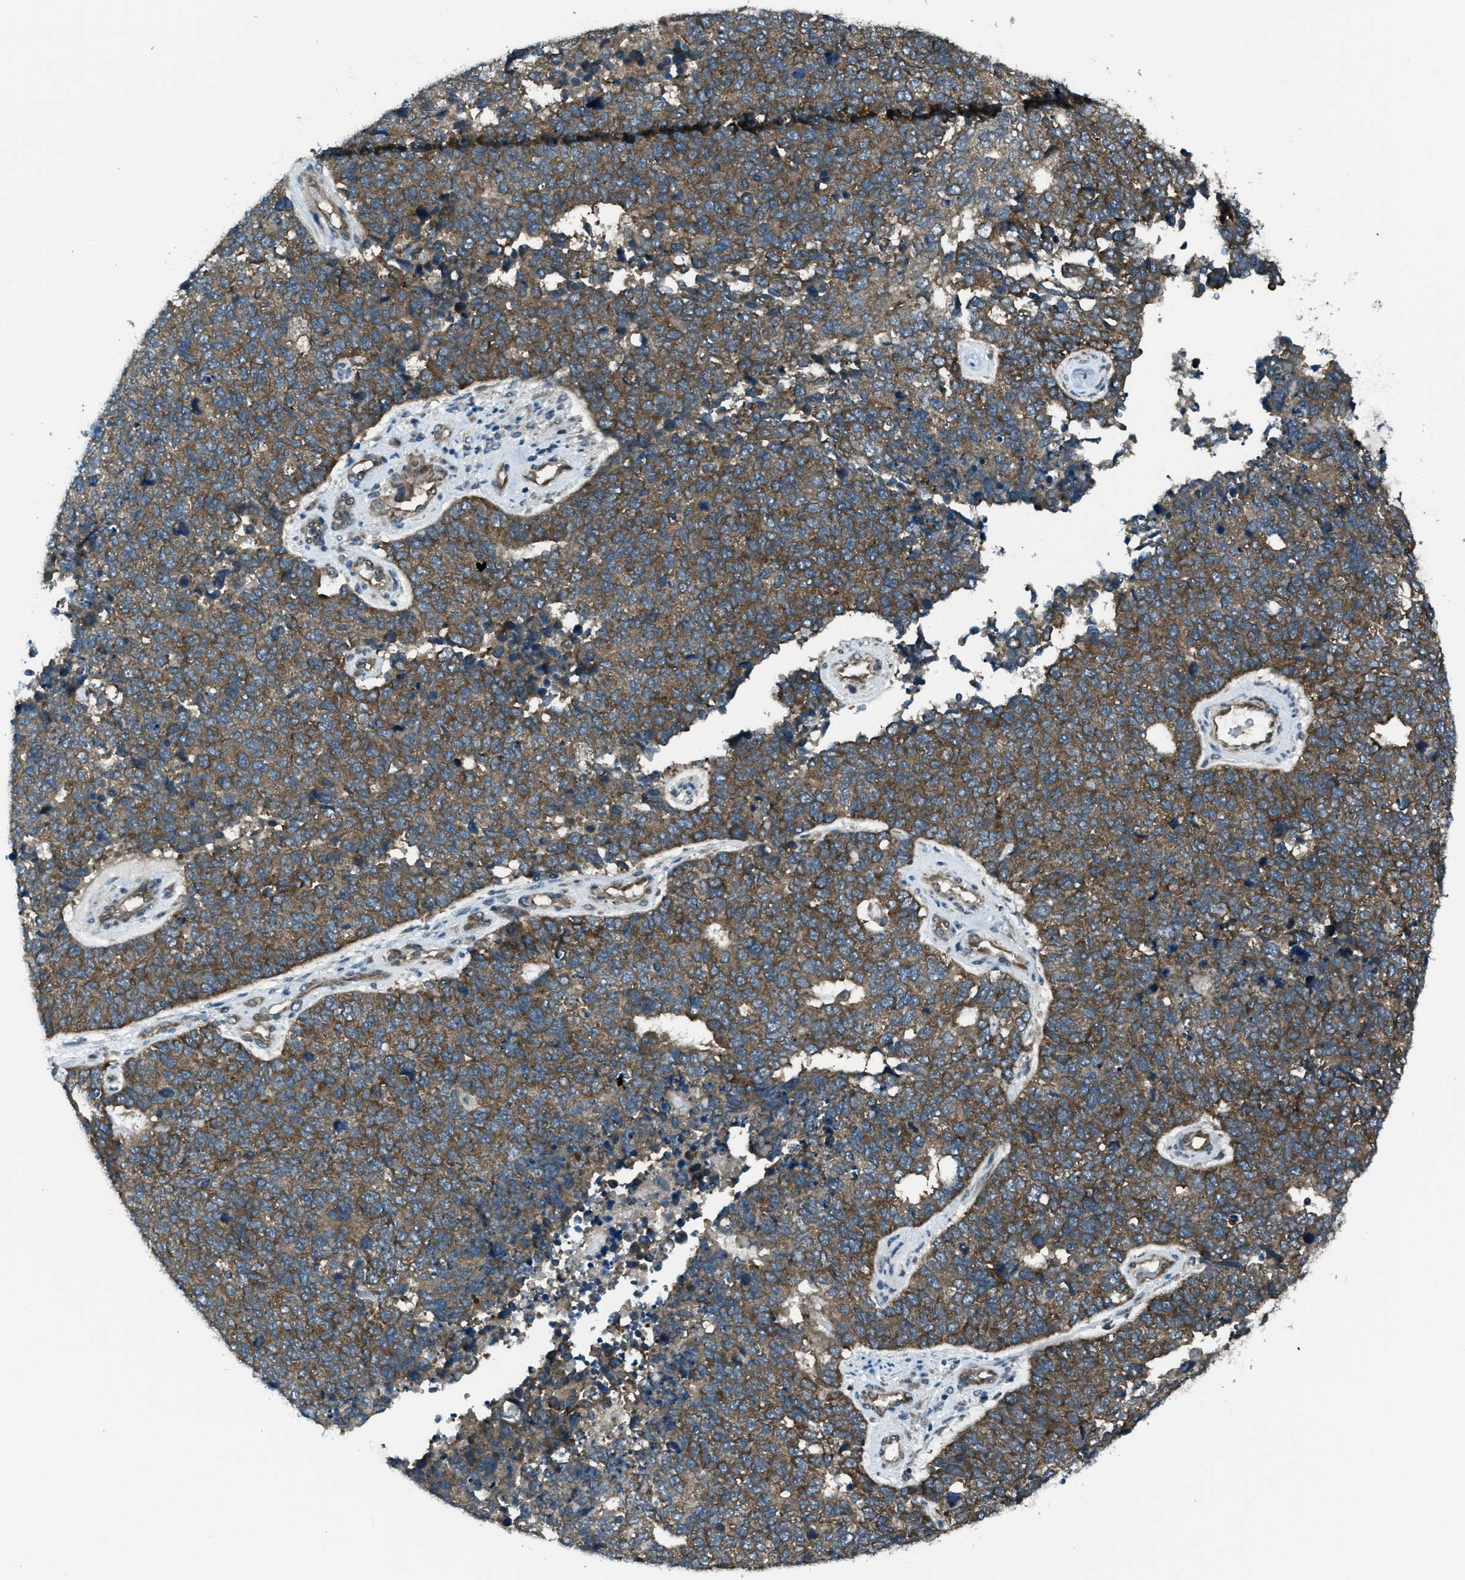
{"staining": {"intensity": "moderate", "quantity": ">75%", "location": "cytoplasmic/membranous"}, "tissue": "cervical cancer", "cell_type": "Tumor cells", "image_type": "cancer", "snomed": [{"axis": "morphology", "description": "Squamous cell carcinoma, NOS"}, {"axis": "topography", "description": "Cervix"}], "caption": "A brown stain shows moderate cytoplasmic/membranous positivity of a protein in cervical cancer tumor cells.", "gene": "ASAP2", "patient": {"sex": "female", "age": 63}}